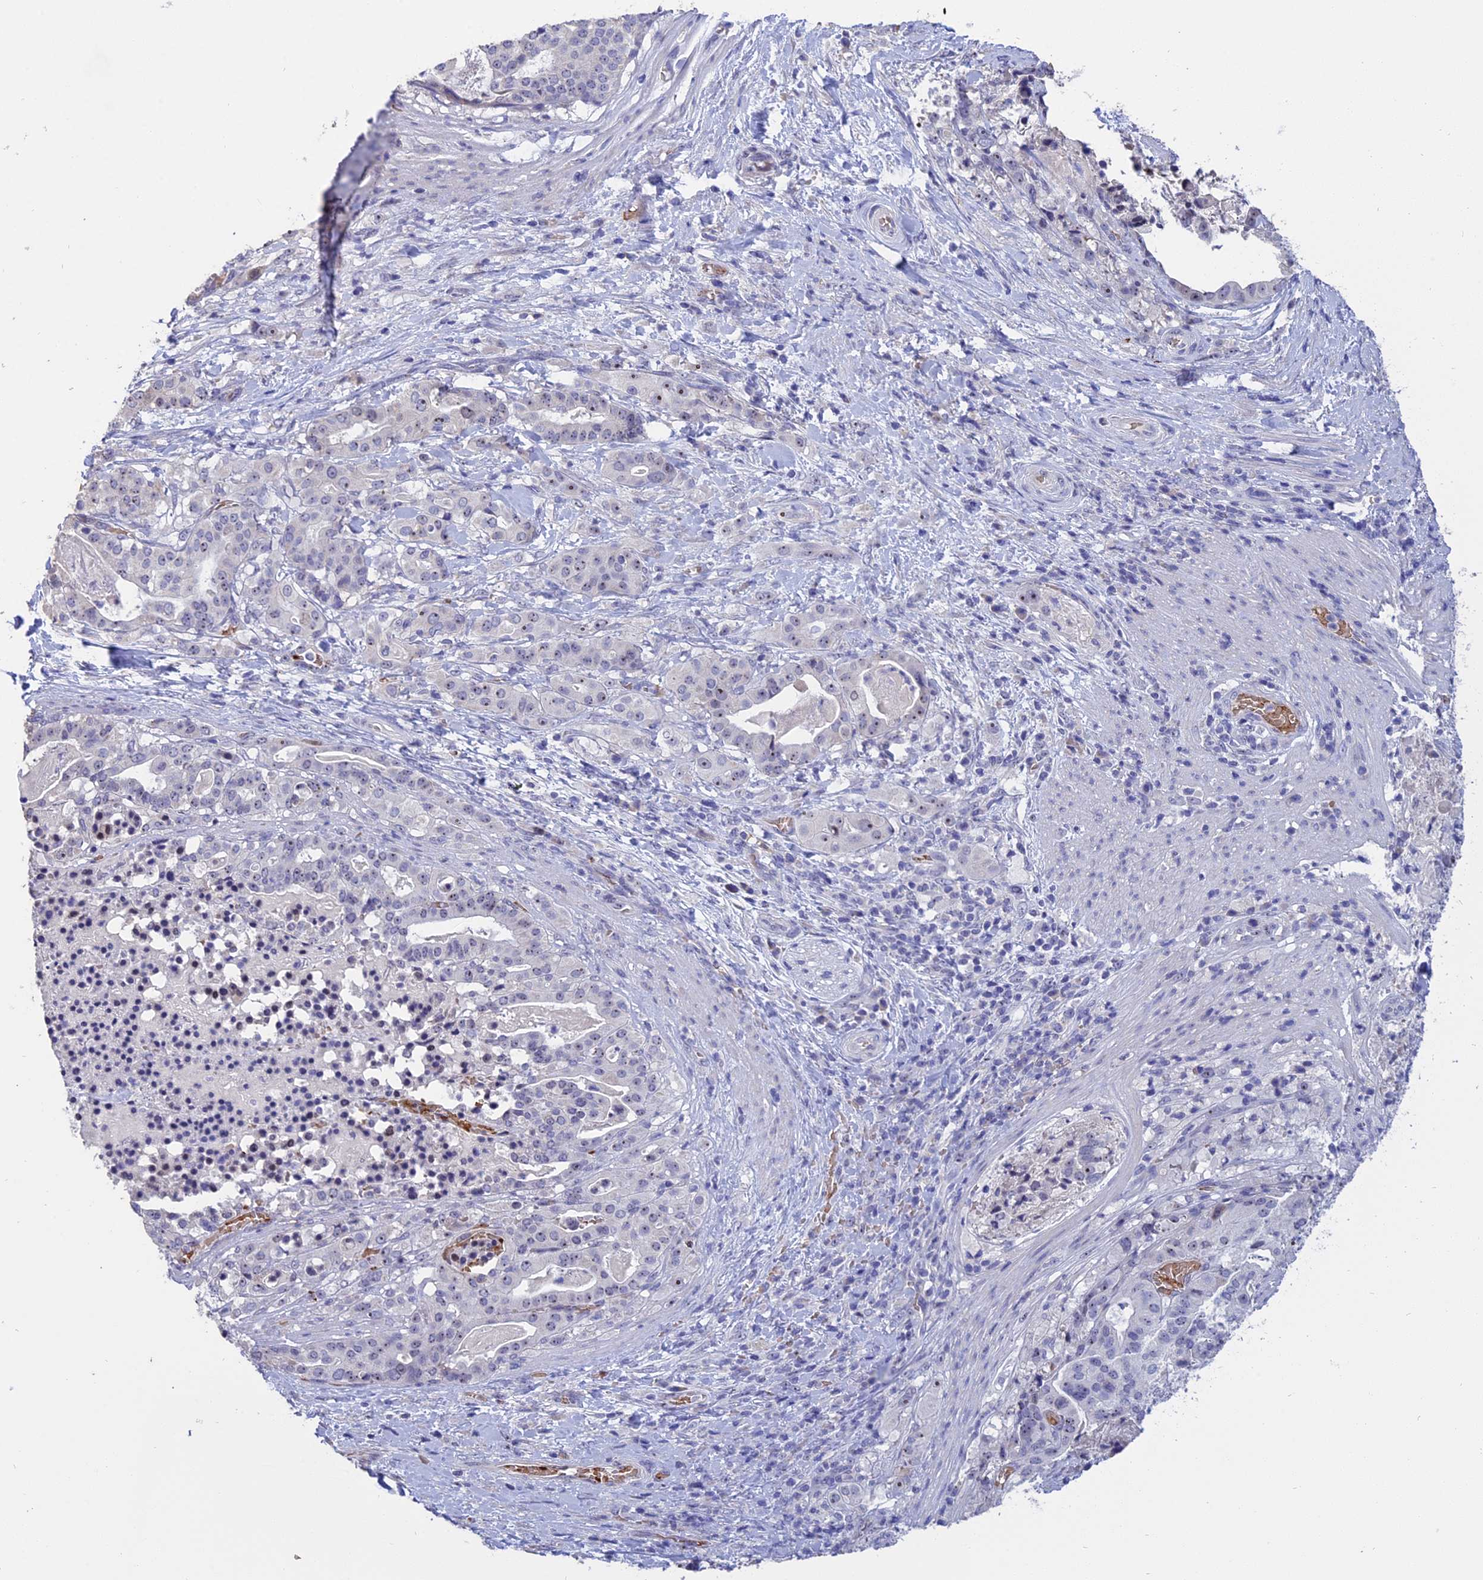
{"staining": {"intensity": "negative", "quantity": "none", "location": "none"}, "tissue": "stomach cancer", "cell_type": "Tumor cells", "image_type": "cancer", "snomed": [{"axis": "morphology", "description": "Adenocarcinoma, NOS"}, {"axis": "topography", "description": "Stomach"}], "caption": "This is a micrograph of IHC staining of stomach cancer, which shows no positivity in tumor cells.", "gene": "KNOP1", "patient": {"sex": "male", "age": 48}}